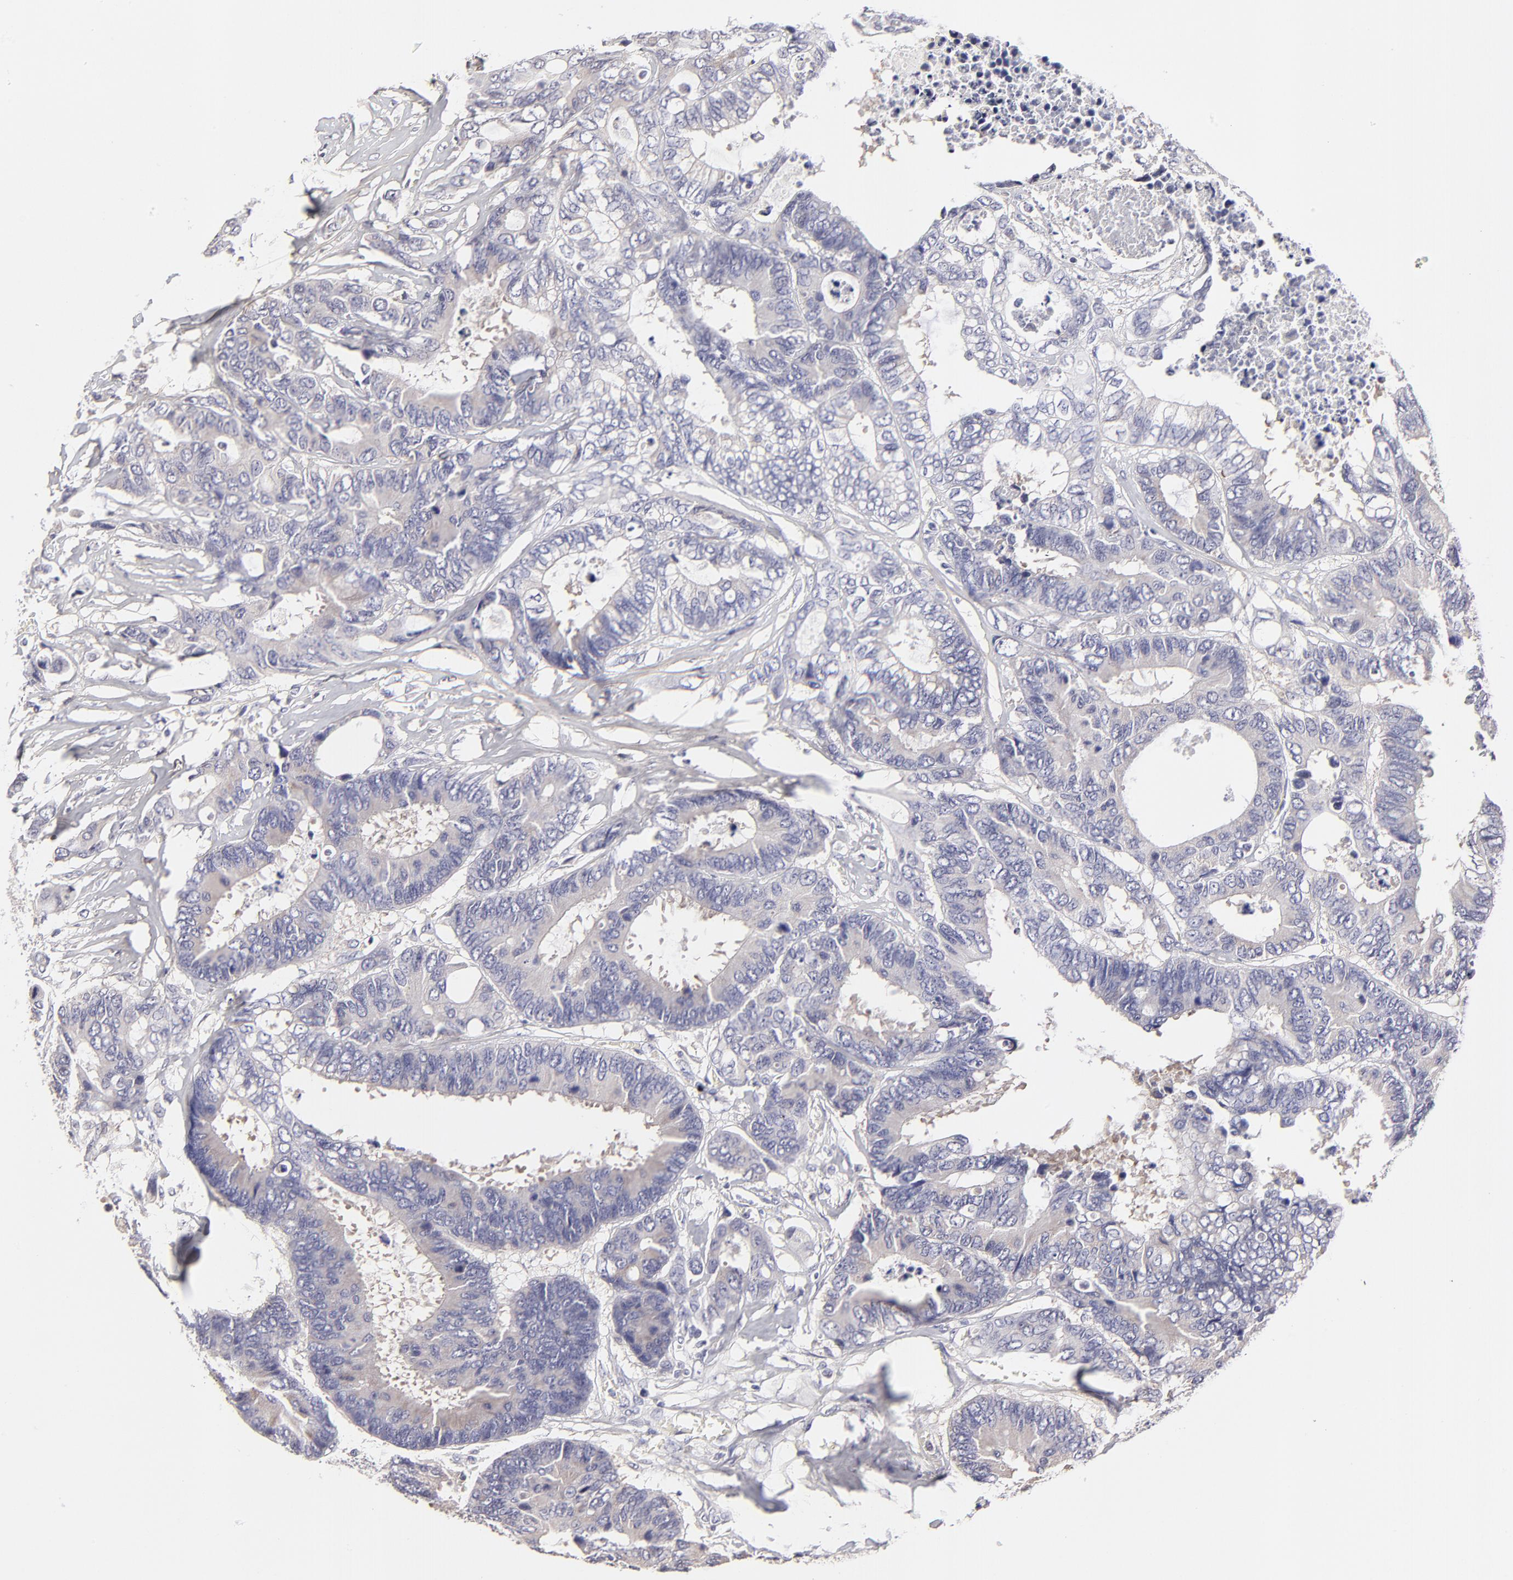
{"staining": {"intensity": "negative", "quantity": "none", "location": "none"}, "tissue": "colorectal cancer", "cell_type": "Tumor cells", "image_type": "cancer", "snomed": [{"axis": "morphology", "description": "Adenocarcinoma, NOS"}, {"axis": "topography", "description": "Rectum"}], "caption": "Tumor cells are negative for brown protein staining in colorectal cancer.", "gene": "BTG2", "patient": {"sex": "male", "age": 55}}